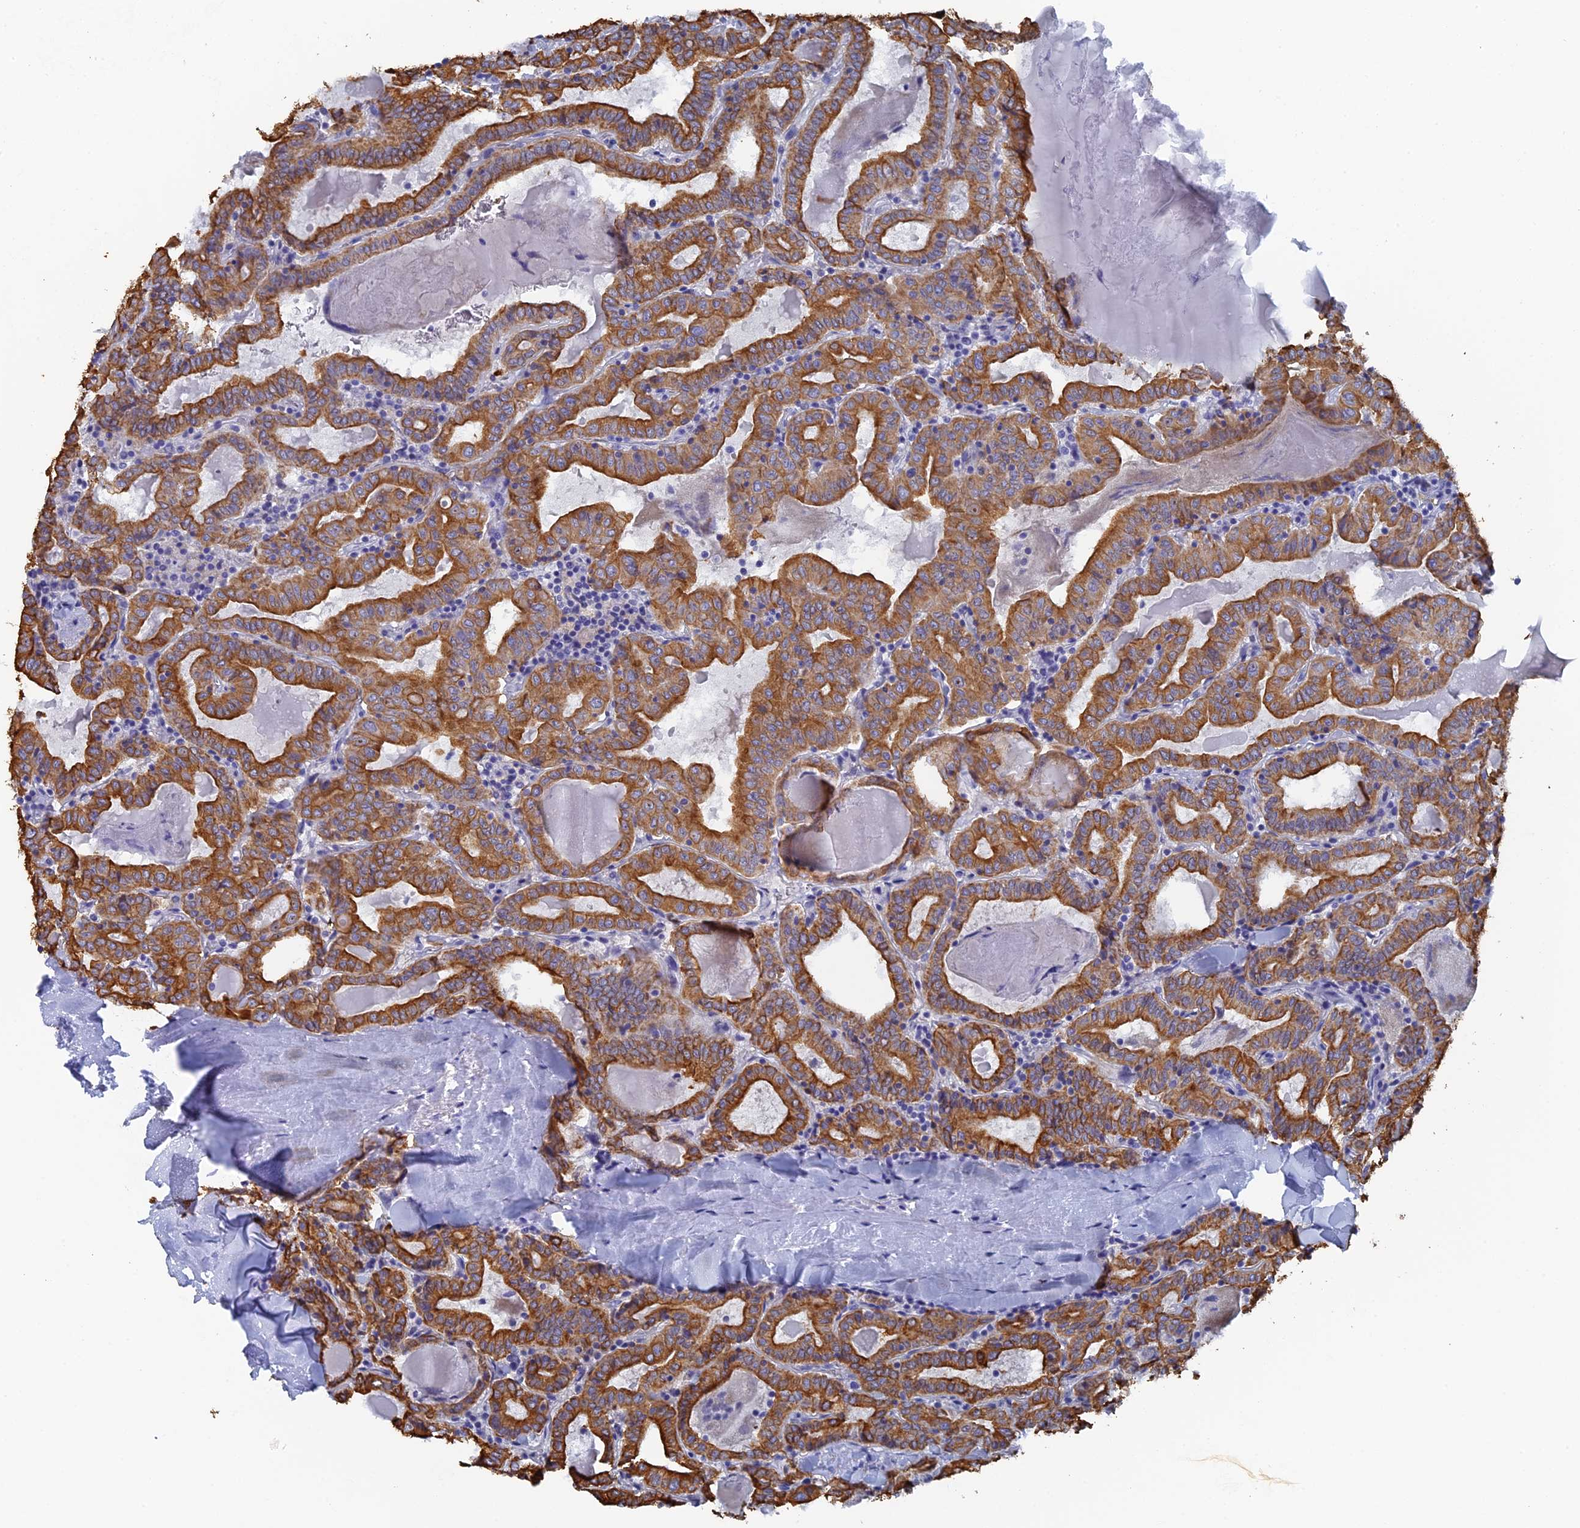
{"staining": {"intensity": "strong", "quantity": ">75%", "location": "cytoplasmic/membranous"}, "tissue": "thyroid cancer", "cell_type": "Tumor cells", "image_type": "cancer", "snomed": [{"axis": "morphology", "description": "Papillary adenocarcinoma, NOS"}, {"axis": "topography", "description": "Thyroid gland"}], "caption": "Thyroid papillary adenocarcinoma stained with a brown dye demonstrates strong cytoplasmic/membranous positive positivity in approximately >75% of tumor cells.", "gene": "SRFBP1", "patient": {"sex": "female", "age": 72}}